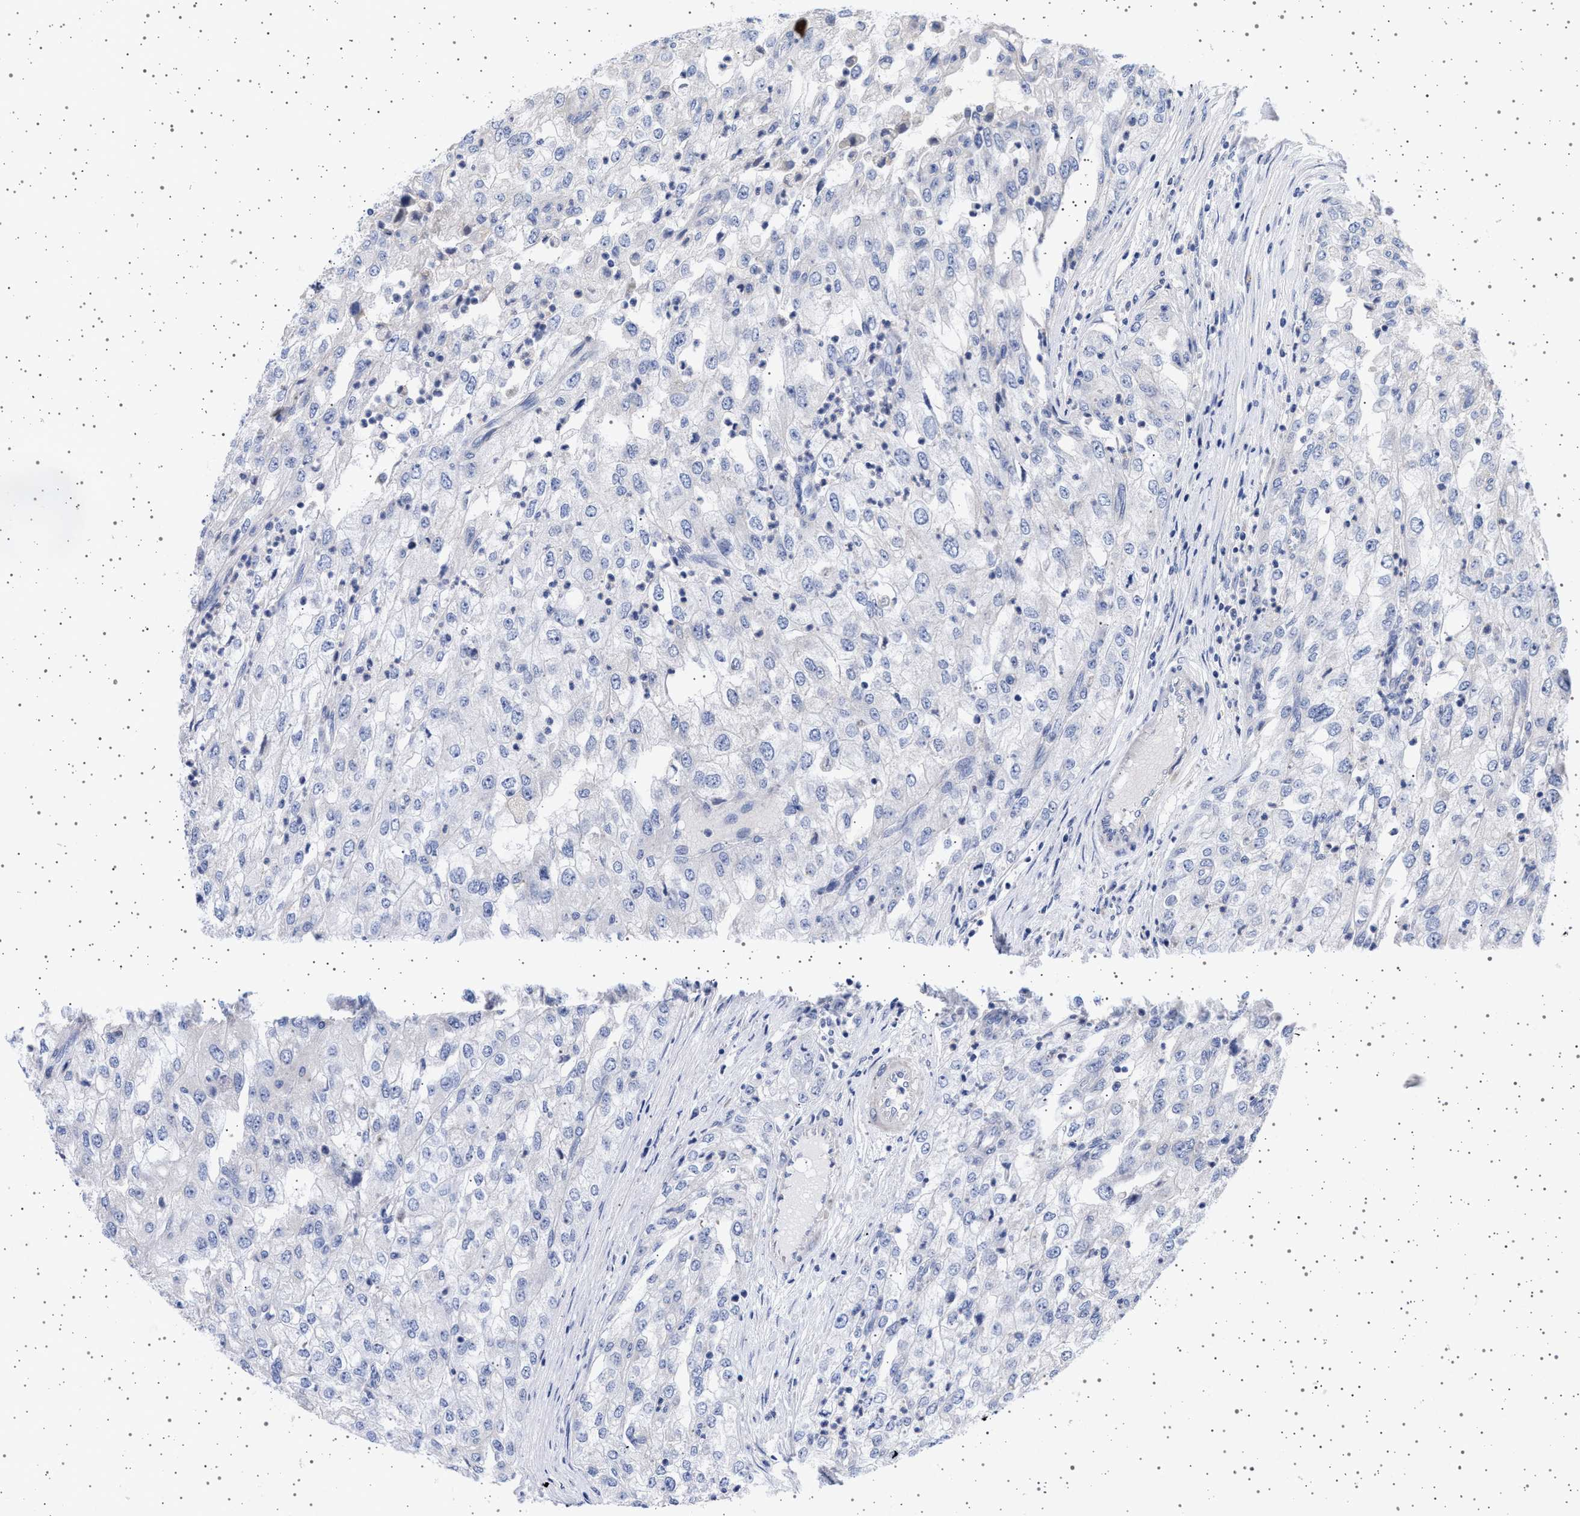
{"staining": {"intensity": "negative", "quantity": "none", "location": "none"}, "tissue": "renal cancer", "cell_type": "Tumor cells", "image_type": "cancer", "snomed": [{"axis": "morphology", "description": "Adenocarcinoma, NOS"}, {"axis": "topography", "description": "Kidney"}], "caption": "Human renal adenocarcinoma stained for a protein using immunohistochemistry exhibits no staining in tumor cells.", "gene": "TRMT10B", "patient": {"sex": "female", "age": 54}}